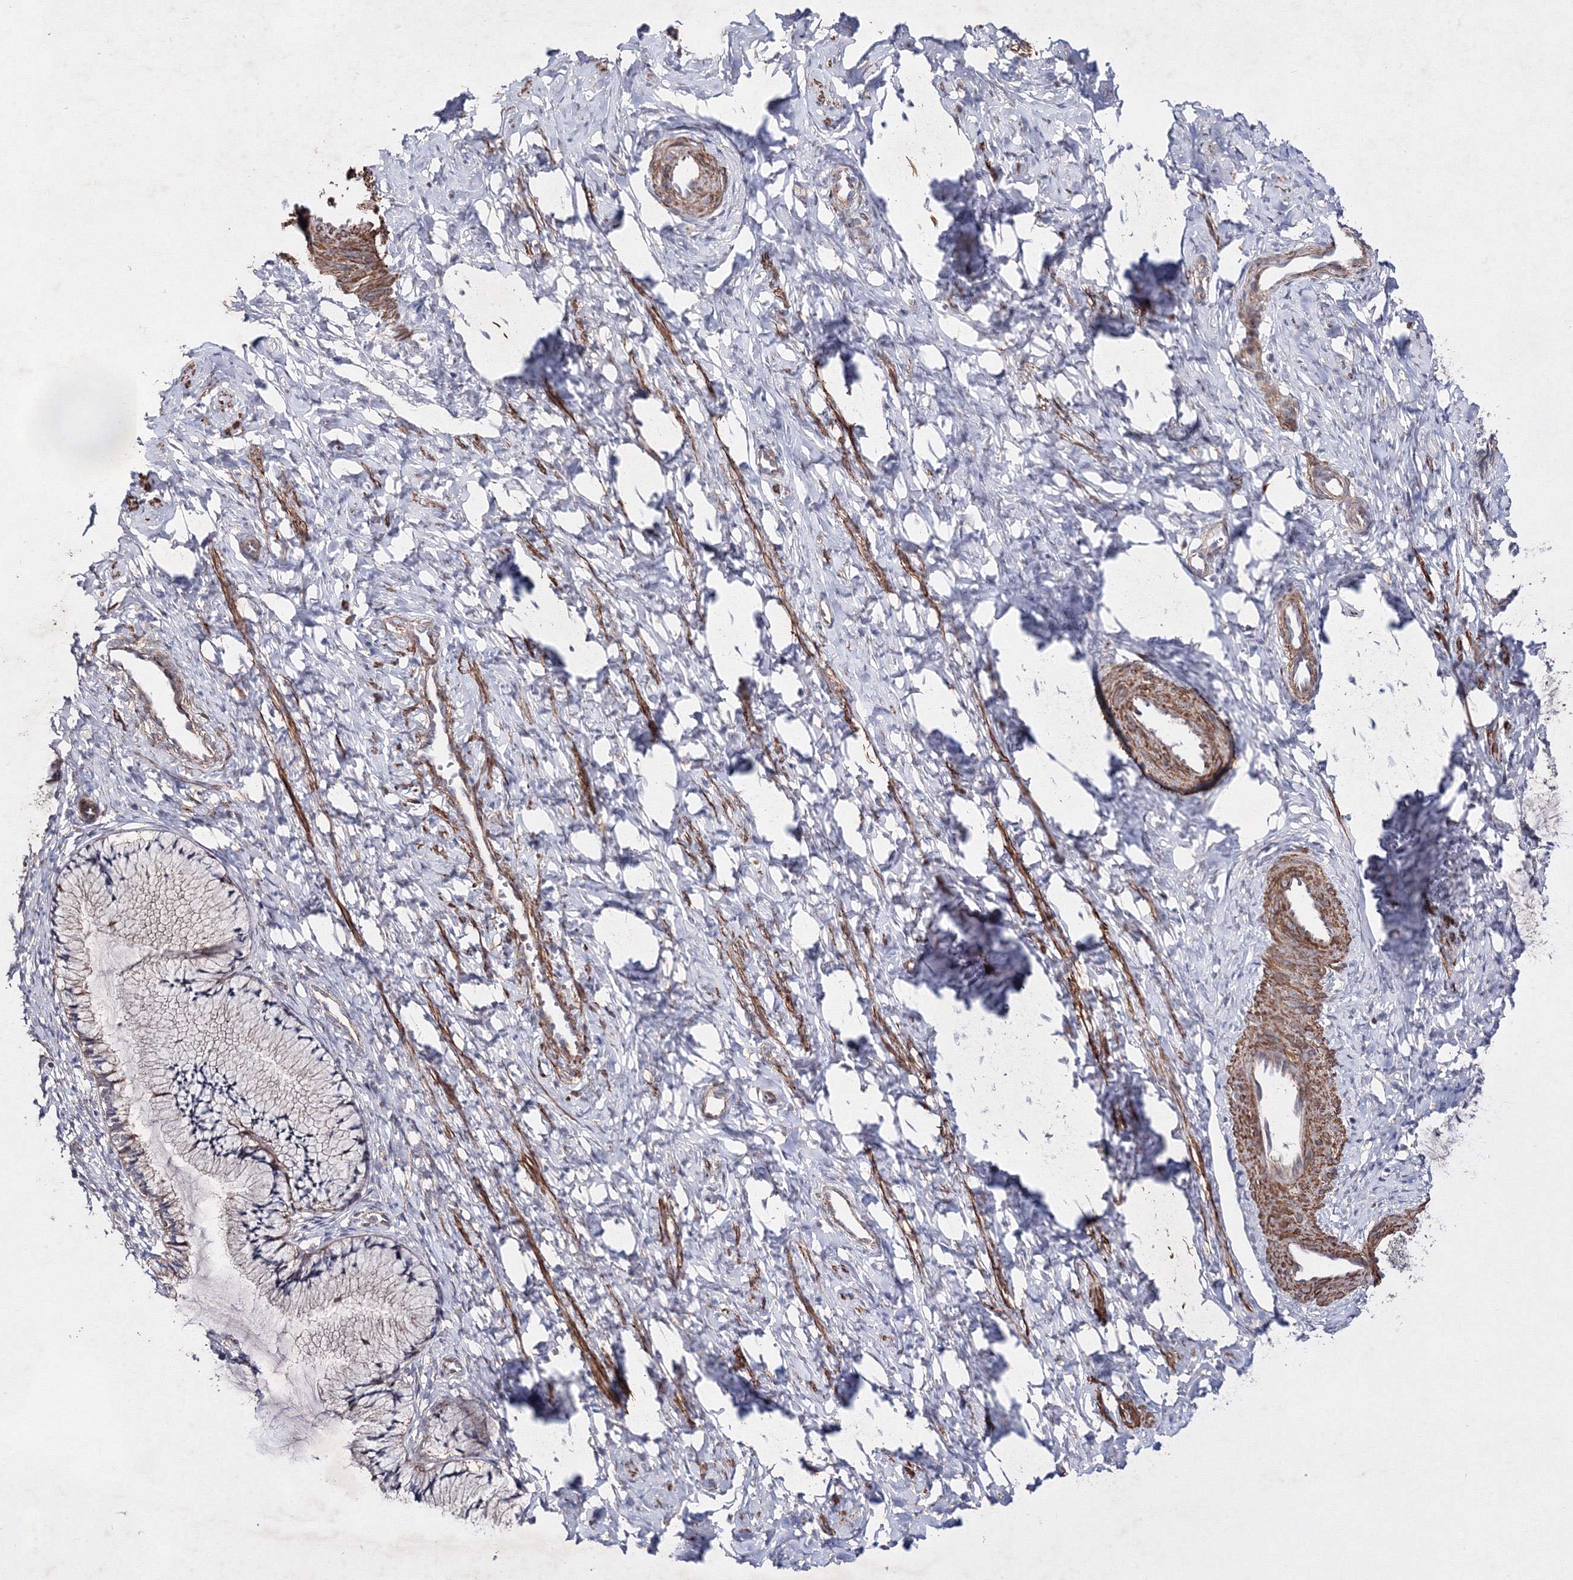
{"staining": {"intensity": "weak", "quantity": "<25%", "location": "cytoplasmic/membranous"}, "tissue": "cervix", "cell_type": "Glandular cells", "image_type": "normal", "snomed": [{"axis": "morphology", "description": "Normal tissue, NOS"}, {"axis": "topography", "description": "Cervix"}], "caption": "DAB immunohistochemical staining of benign human cervix demonstrates no significant expression in glandular cells.", "gene": "GFM1", "patient": {"sex": "female", "age": 27}}